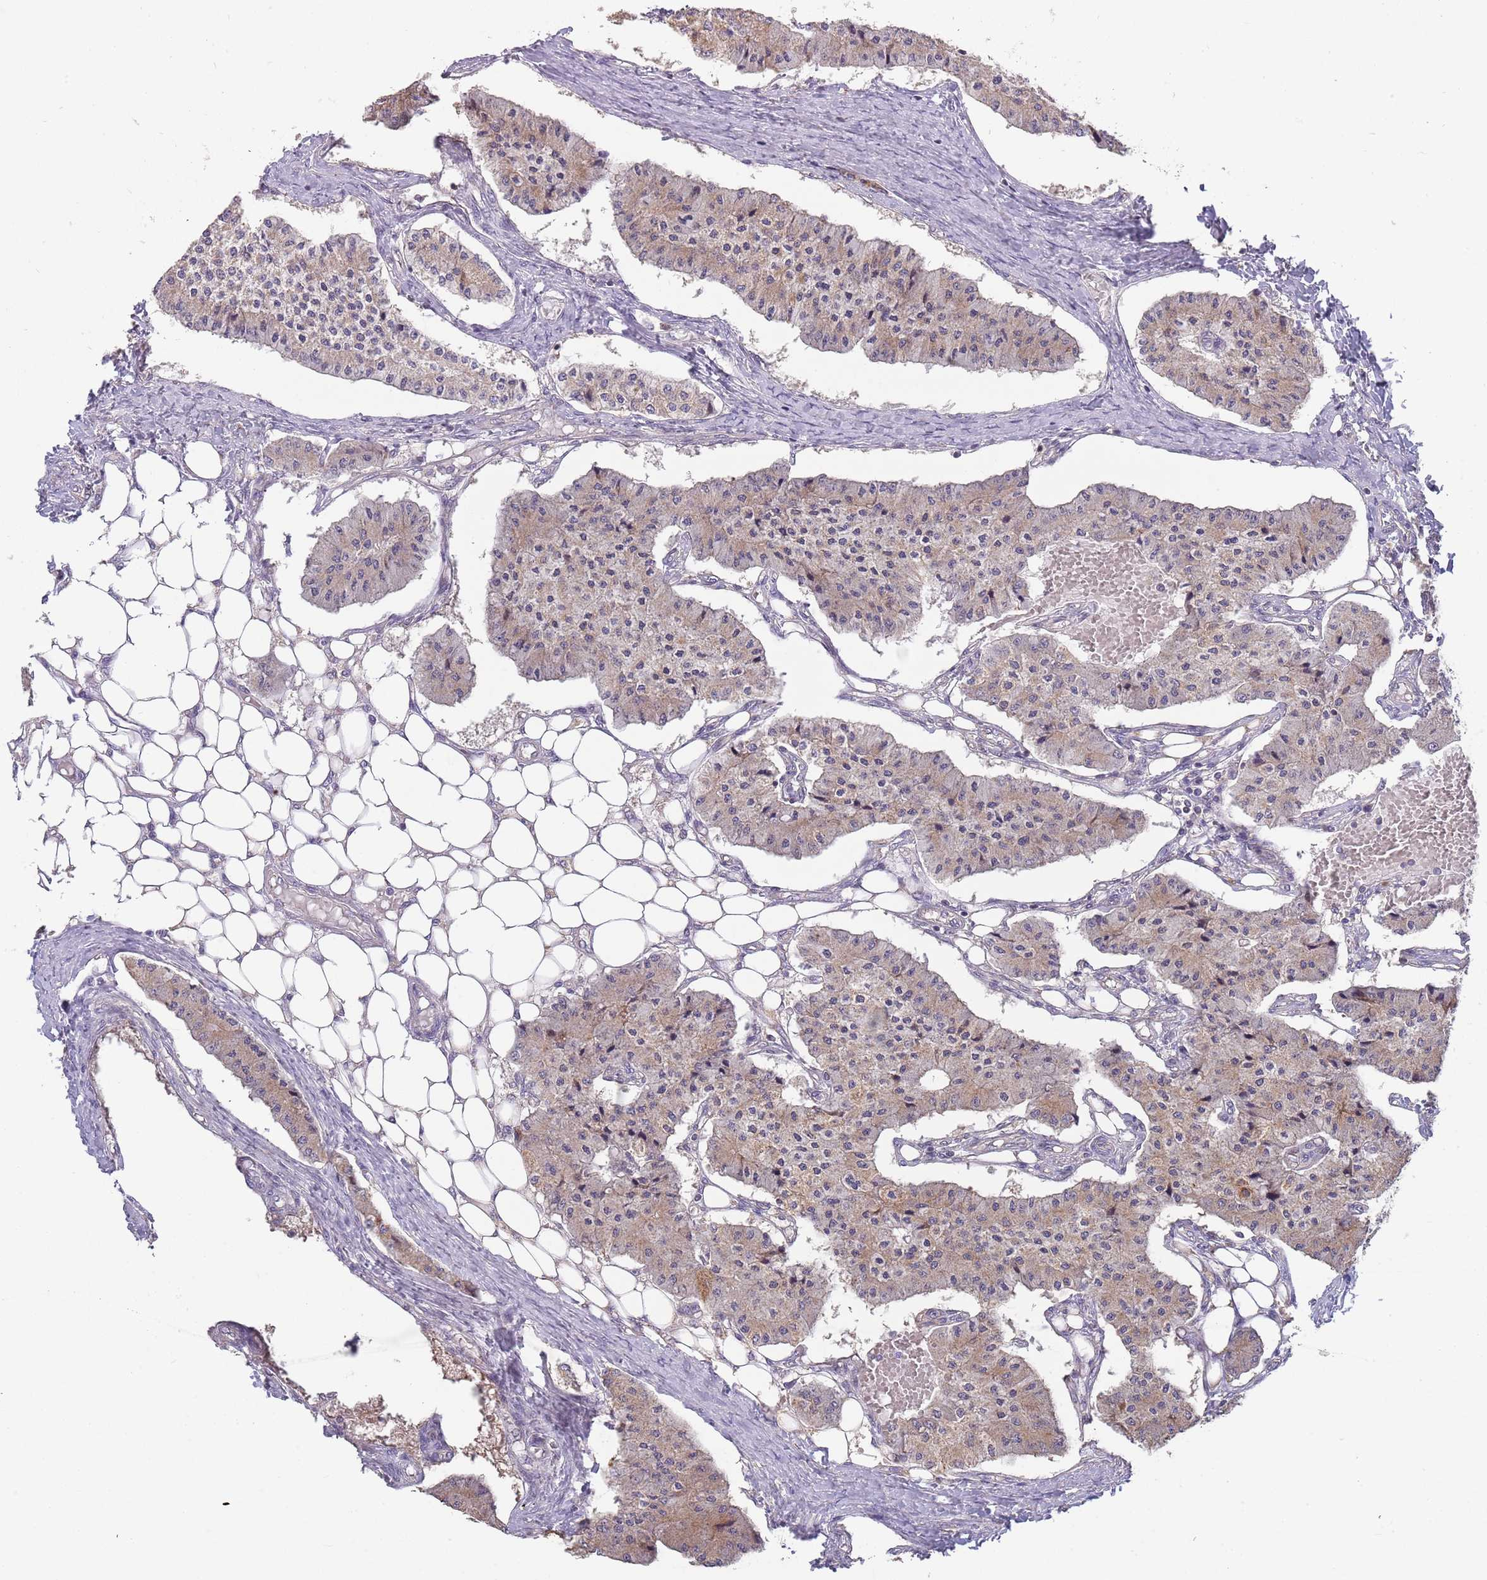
{"staining": {"intensity": "weak", "quantity": ">75%", "location": "cytoplasmic/membranous"}, "tissue": "carcinoid", "cell_type": "Tumor cells", "image_type": "cancer", "snomed": [{"axis": "morphology", "description": "Carcinoid, malignant, NOS"}, {"axis": "topography", "description": "Colon"}], "caption": "This micrograph exhibits malignant carcinoid stained with immunohistochemistry to label a protein in brown. The cytoplasmic/membranous of tumor cells show weak positivity for the protein. Nuclei are counter-stained blue.", "gene": "ABCC10", "patient": {"sex": "female", "age": 52}}